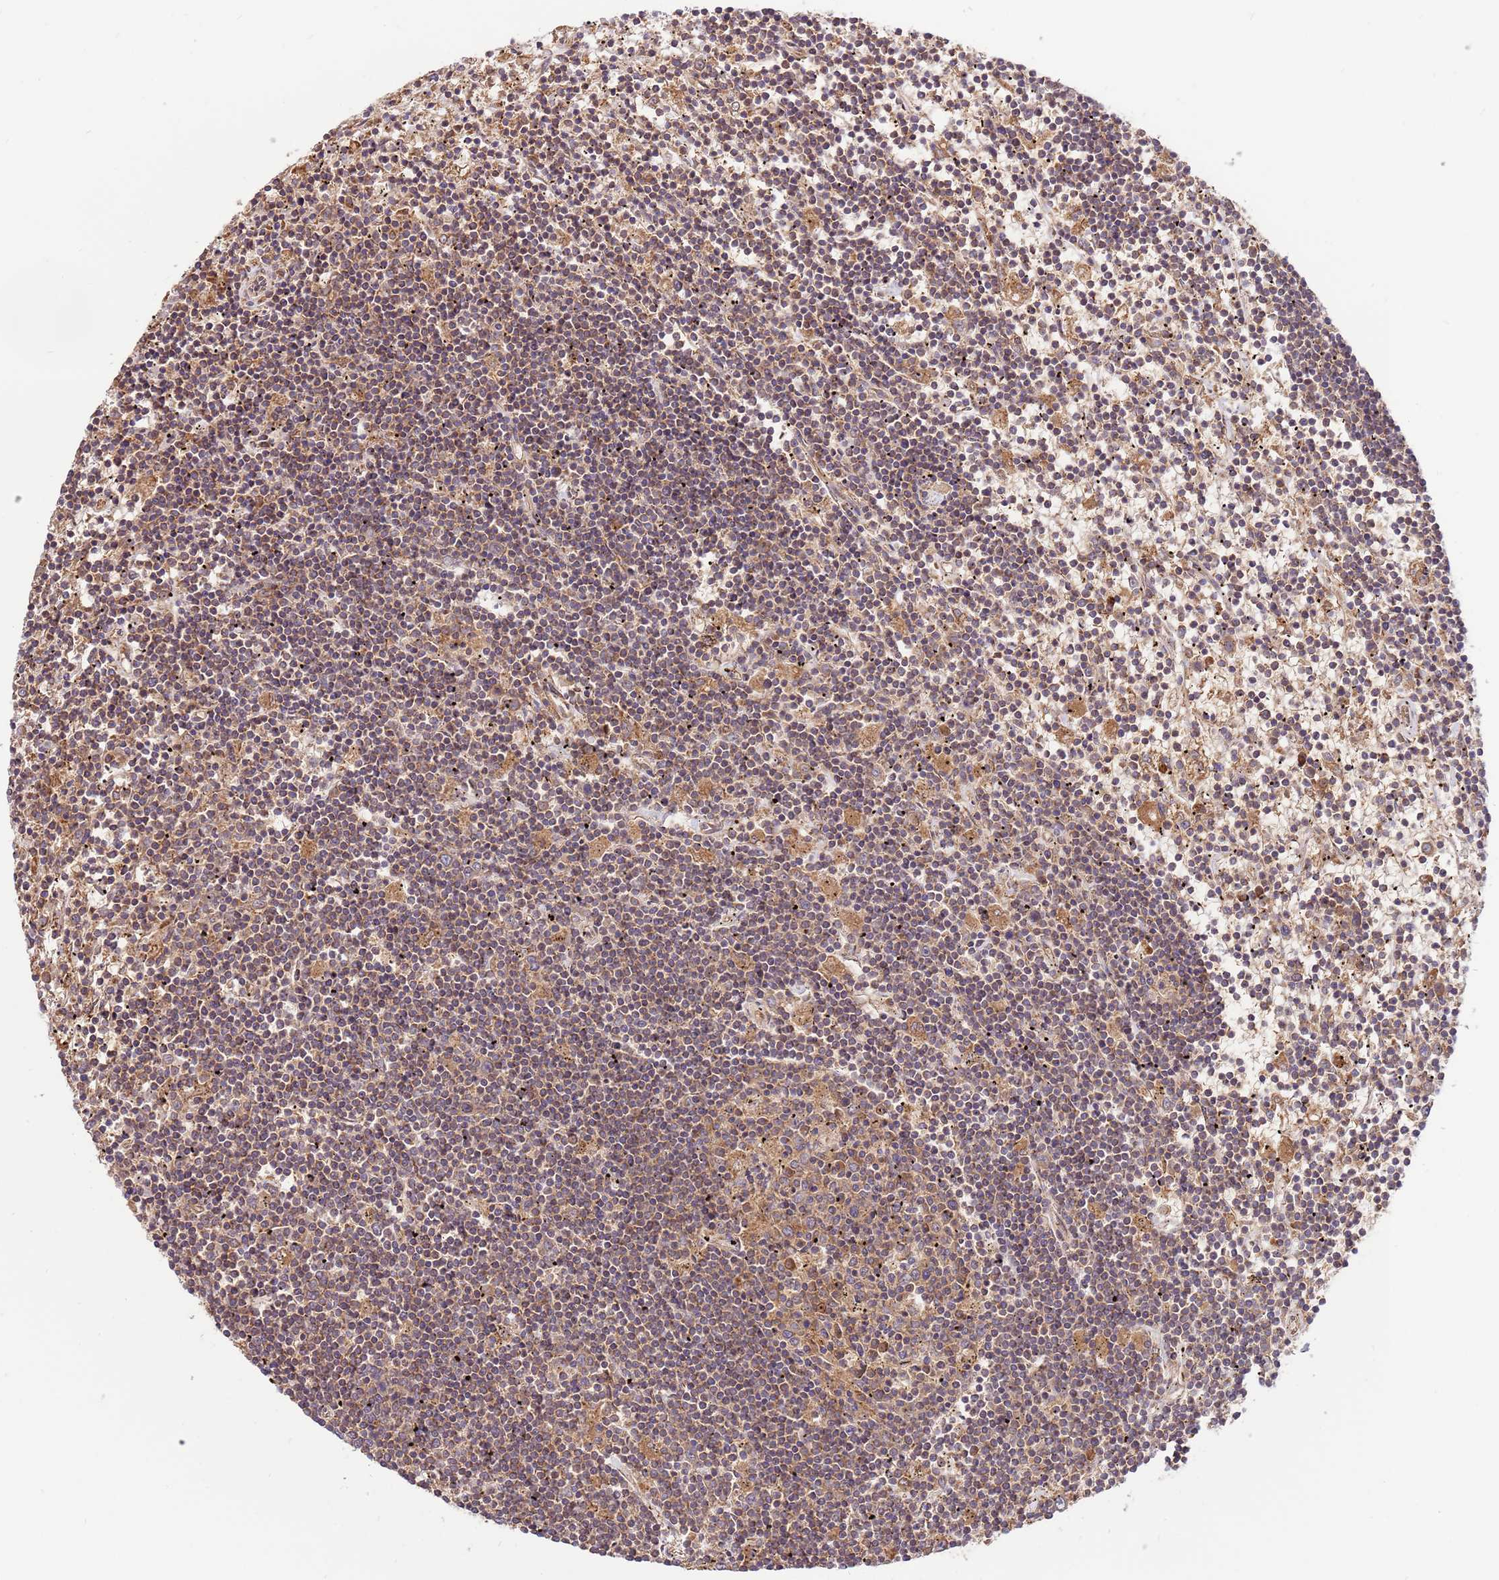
{"staining": {"intensity": "weak", "quantity": "25%-75%", "location": "cytoplasmic/membranous"}, "tissue": "lymphoma", "cell_type": "Tumor cells", "image_type": "cancer", "snomed": [{"axis": "morphology", "description": "Malignant lymphoma, non-Hodgkin's type, Low grade"}, {"axis": "topography", "description": "Spleen"}], "caption": "A low amount of weak cytoplasmic/membranous expression is present in about 25%-75% of tumor cells in lymphoma tissue. (IHC, brightfield microscopy, high magnification).", "gene": "SLC44A5", "patient": {"sex": "male", "age": 76}}